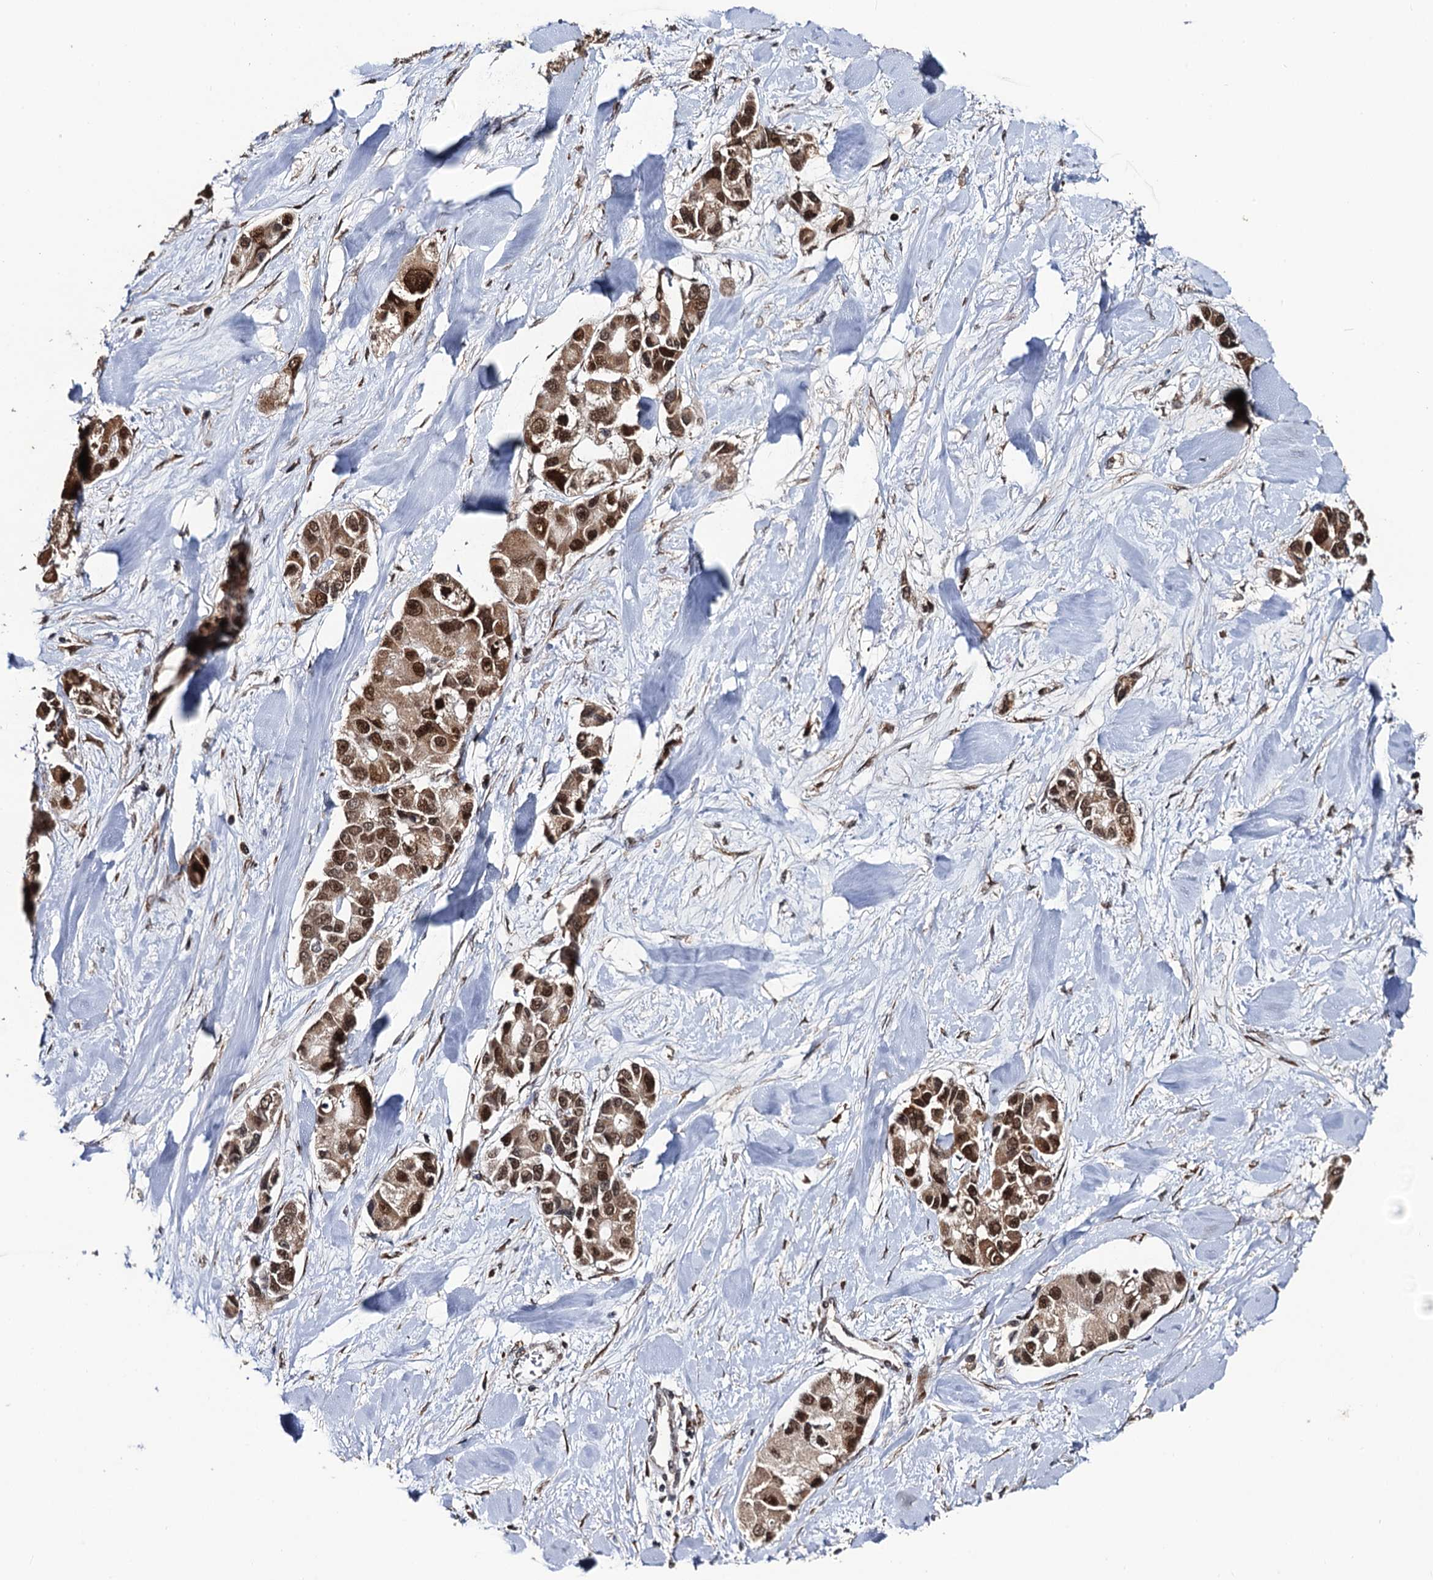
{"staining": {"intensity": "strong", "quantity": ">75%", "location": "cytoplasmic/membranous,nuclear"}, "tissue": "lung cancer", "cell_type": "Tumor cells", "image_type": "cancer", "snomed": [{"axis": "morphology", "description": "Adenocarcinoma, NOS"}, {"axis": "topography", "description": "Lung"}], "caption": "A brown stain labels strong cytoplasmic/membranous and nuclear expression of a protein in human adenocarcinoma (lung) tumor cells. The staining was performed using DAB (3,3'-diaminobenzidine) to visualize the protein expression in brown, while the nuclei were stained in blue with hematoxylin (Magnification: 20x).", "gene": "LRRC63", "patient": {"sex": "female", "age": 54}}